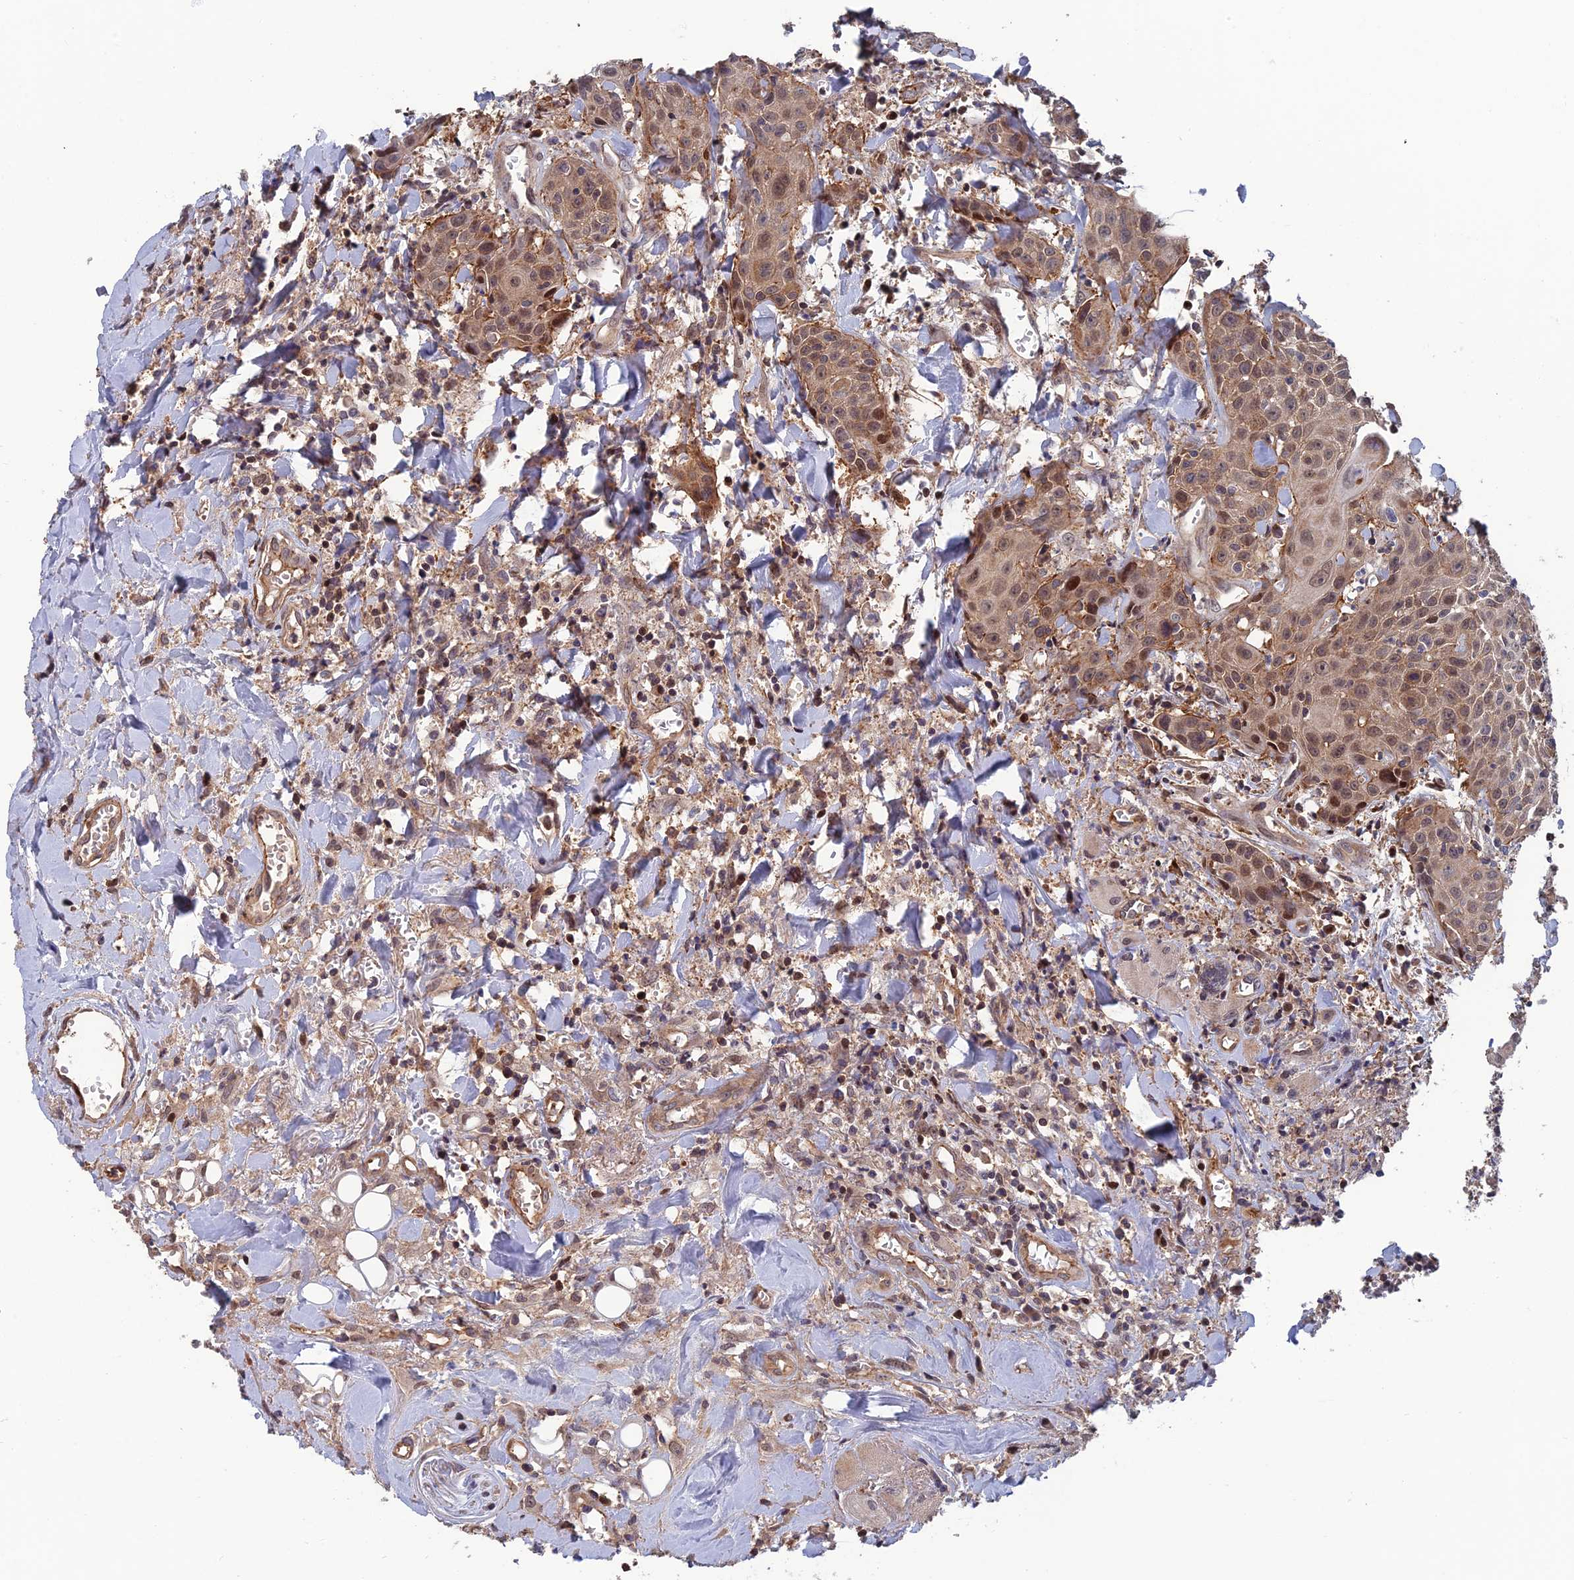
{"staining": {"intensity": "moderate", "quantity": "<25%", "location": "cytoplasmic/membranous,nuclear"}, "tissue": "head and neck cancer", "cell_type": "Tumor cells", "image_type": "cancer", "snomed": [{"axis": "morphology", "description": "Squamous cell carcinoma, NOS"}, {"axis": "topography", "description": "Oral tissue"}, {"axis": "topography", "description": "Head-Neck"}], "caption": "A low amount of moderate cytoplasmic/membranous and nuclear expression is appreciated in approximately <25% of tumor cells in head and neck cancer (squamous cell carcinoma) tissue.", "gene": "CCDC183", "patient": {"sex": "female", "age": 82}}